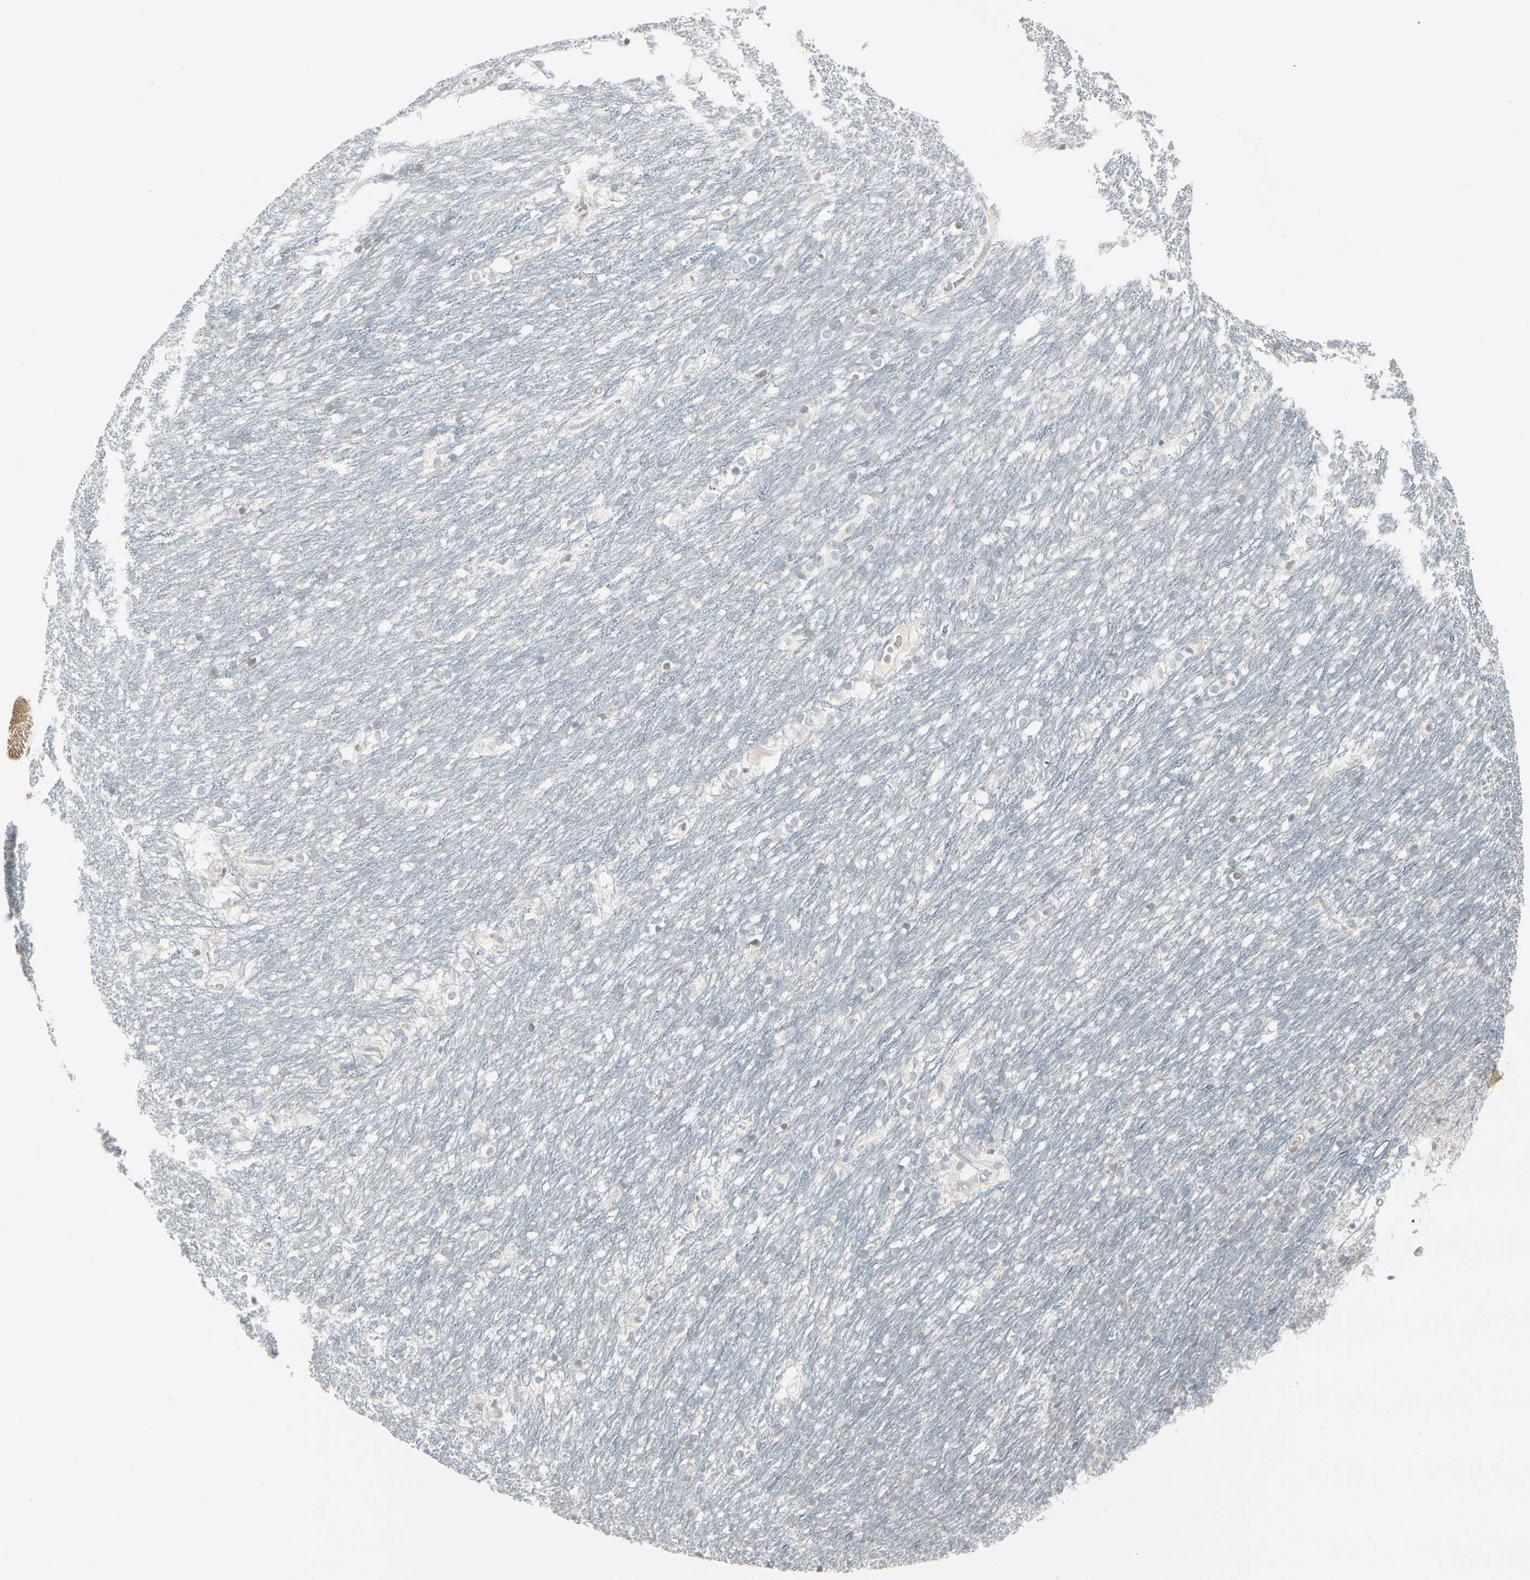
{"staining": {"intensity": "weak", "quantity": "25%-75%", "location": "cytoplasmic/membranous"}, "tissue": "caudate", "cell_type": "Glial cells", "image_type": "normal", "snomed": [{"axis": "morphology", "description": "Normal tissue, NOS"}, {"axis": "topography", "description": "Lateral ventricle wall"}], "caption": "About 25%-75% of glial cells in normal caudate reveal weak cytoplasmic/membranous protein expression as visualized by brown immunohistochemical staining.", "gene": "DMPK", "patient": {"sex": "female", "age": 19}}